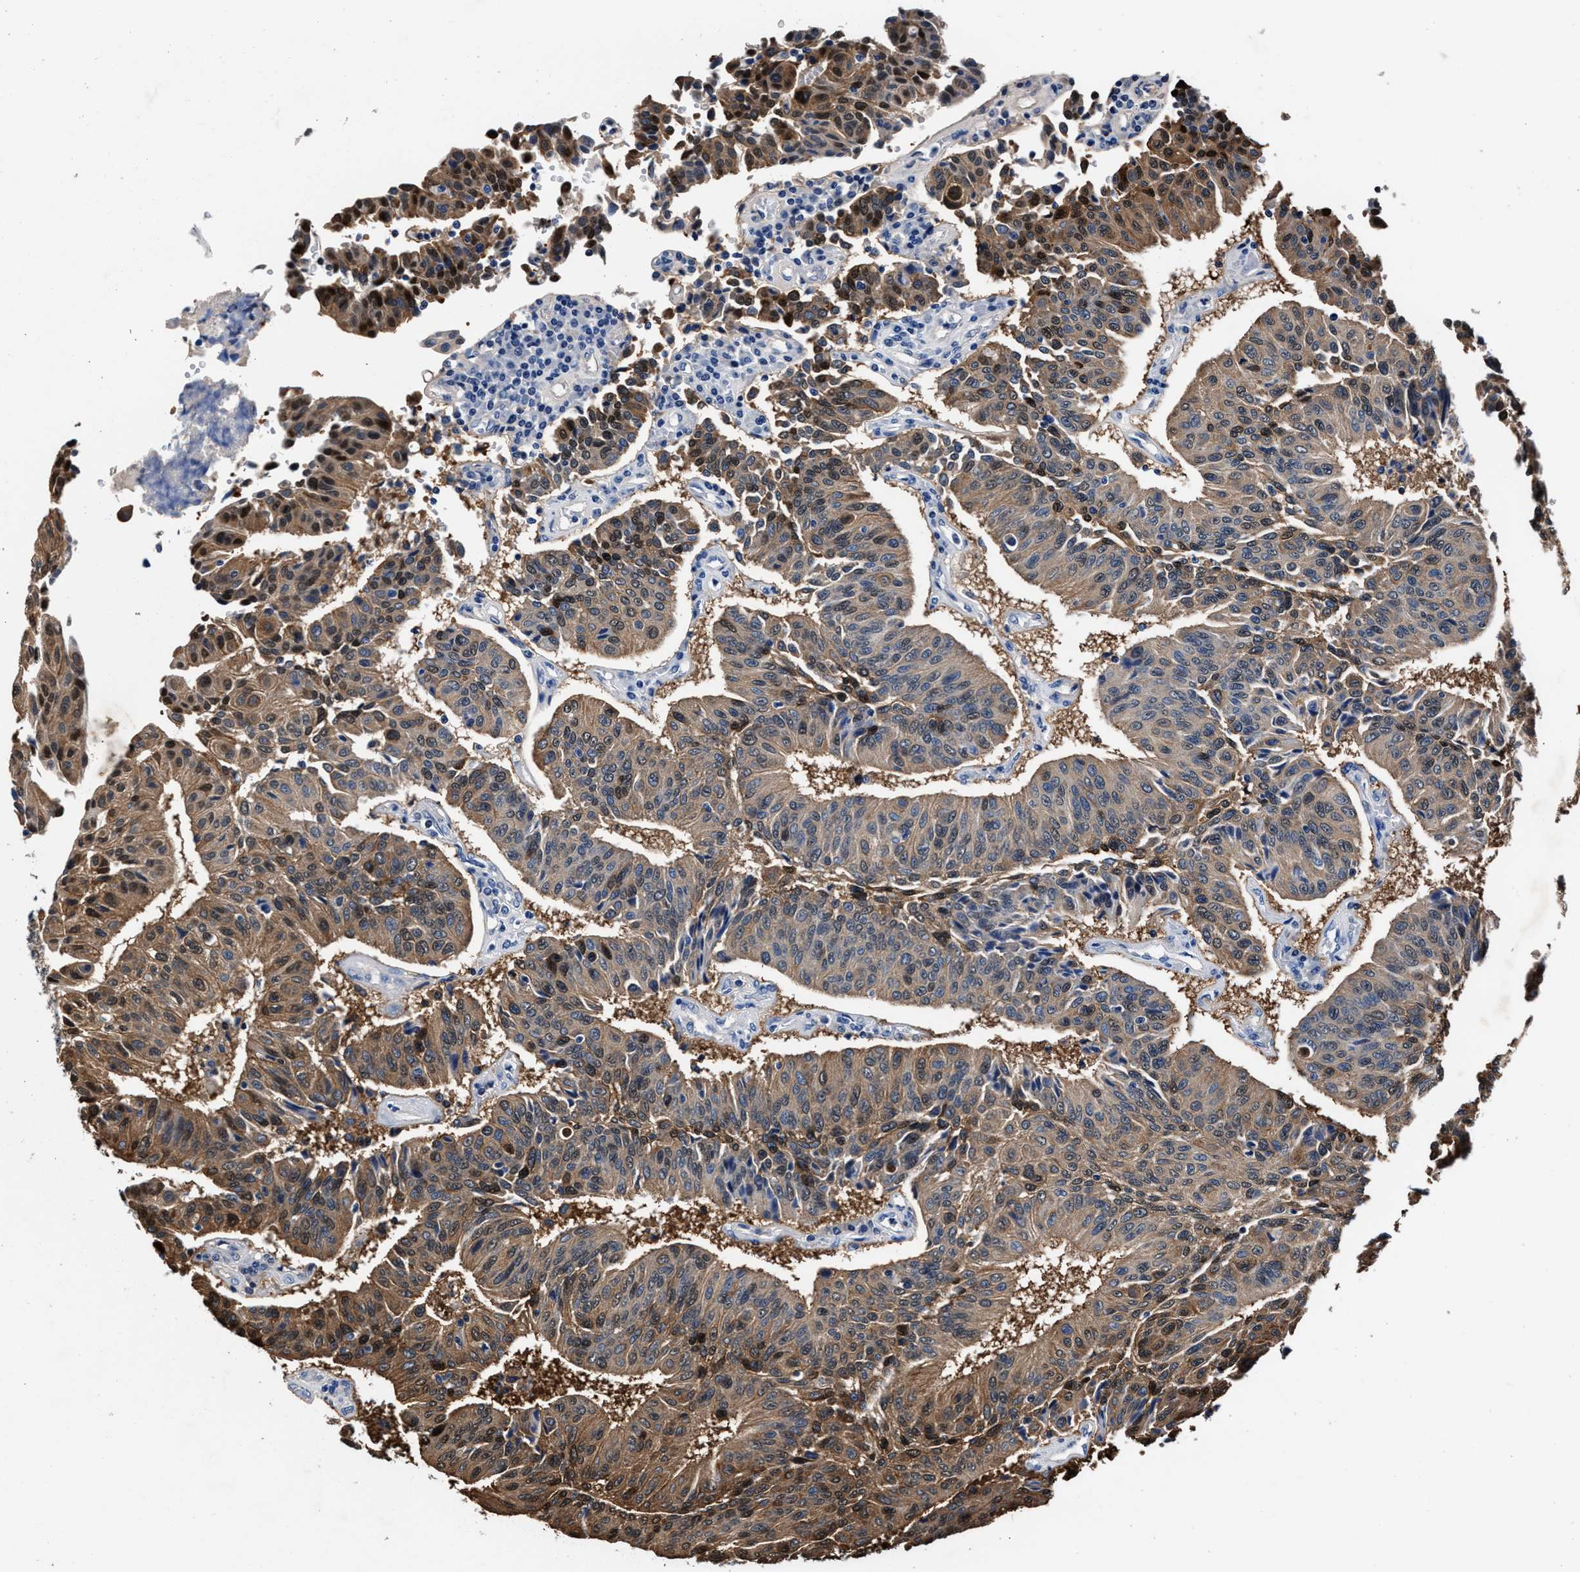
{"staining": {"intensity": "weak", "quantity": ">75%", "location": "cytoplasmic/membranous"}, "tissue": "urothelial cancer", "cell_type": "Tumor cells", "image_type": "cancer", "snomed": [{"axis": "morphology", "description": "Urothelial carcinoma, High grade"}, {"axis": "topography", "description": "Urinary bladder"}], "caption": "DAB (3,3'-diaminobenzidine) immunohistochemical staining of human high-grade urothelial carcinoma displays weak cytoplasmic/membranous protein expression in about >75% of tumor cells. The protein of interest is stained brown, and the nuclei are stained in blue (DAB IHC with brightfield microscopy, high magnification).", "gene": "GSTM1", "patient": {"sex": "male", "age": 66}}